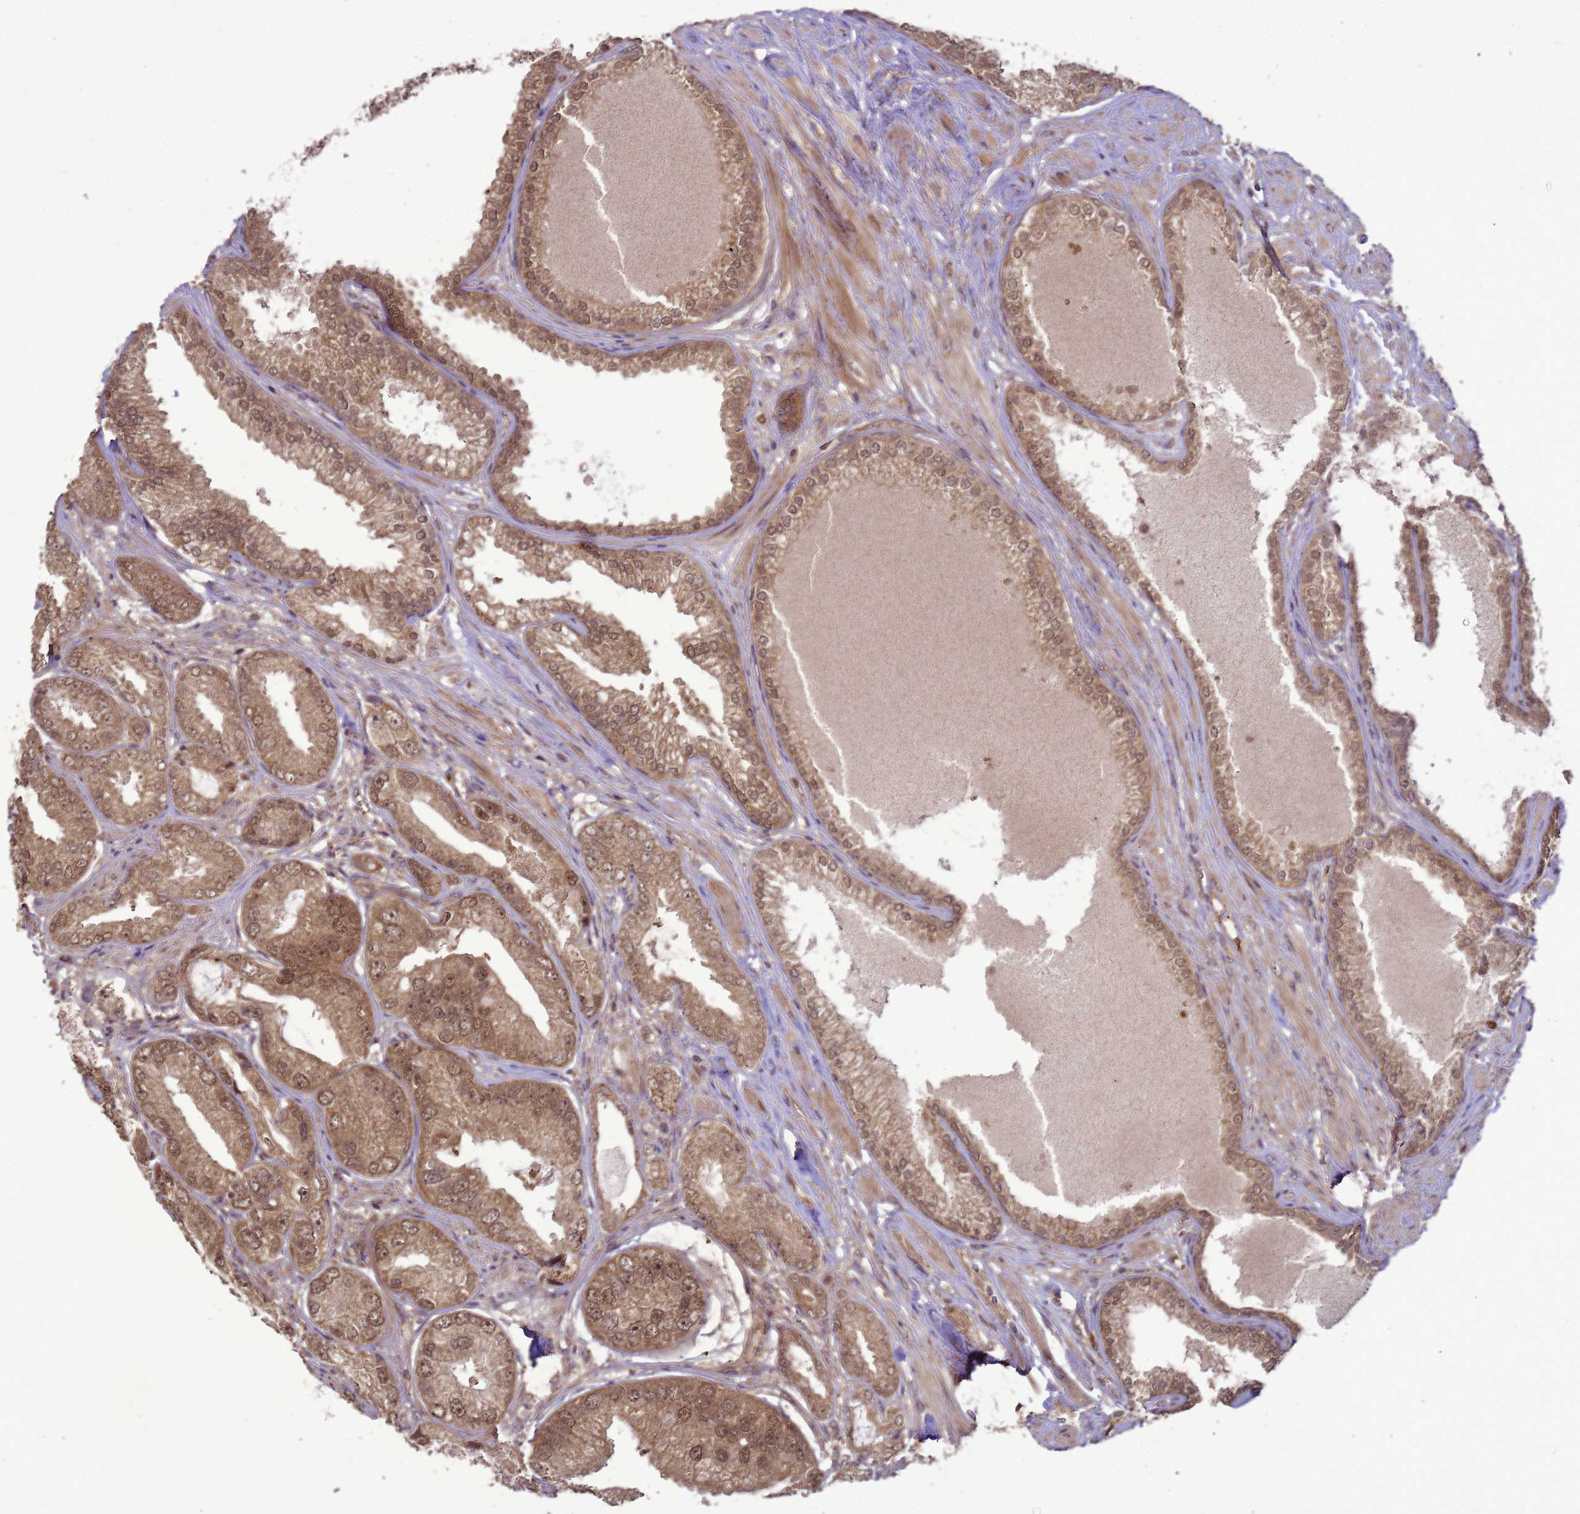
{"staining": {"intensity": "moderate", "quantity": ">75%", "location": "cytoplasmic/membranous,nuclear"}, "tissue": "prostate cancer", "cell_type": "Tumor cells", "image_type": "cancer", "snomed": [{"axis": "morphology", "description": "Adenocarcinoma, High grade"}, {"axis": "topography", "description": "Prostate"}], "caption": "Immunohistochemical staining of human prostate cancer shows moderate cytoplasmic/membranous and nuclear protein staining in about >75% of tumor cells.", "gene": "CRBN", "patient": {"sex": "male", "age": 71}}